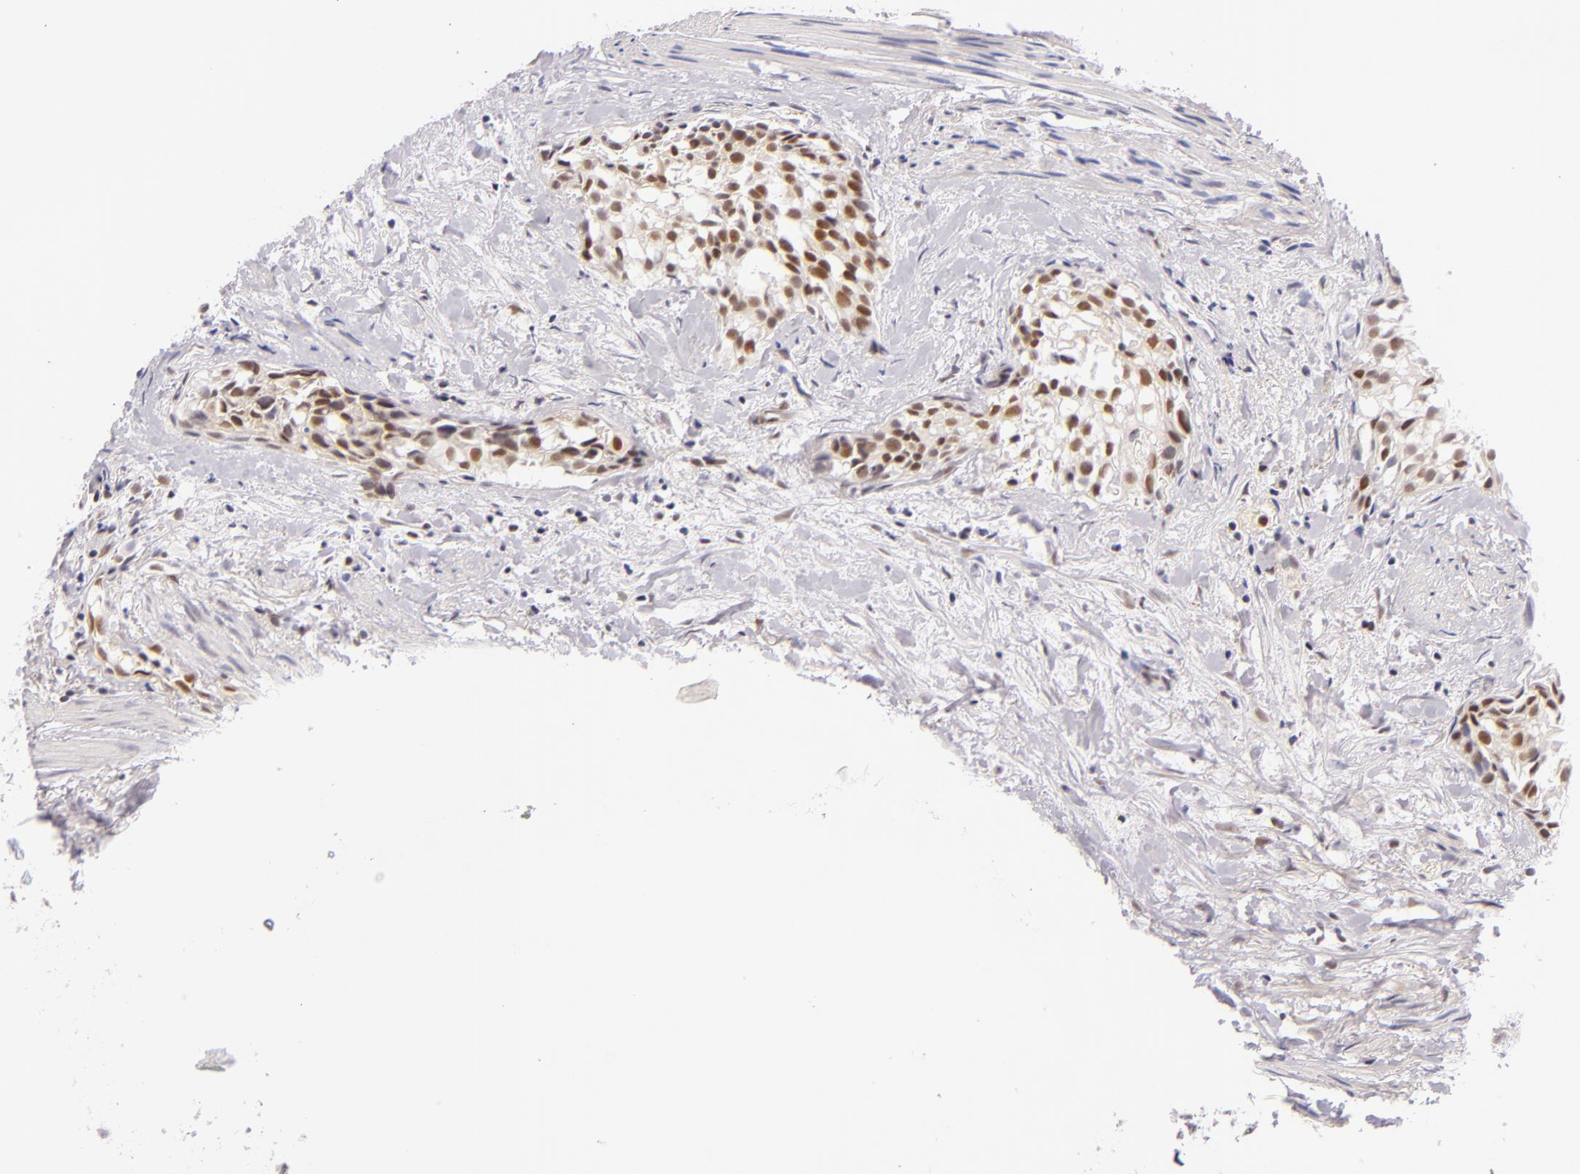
{"staining": {"intensity": "moderate", "quantity": "25%-75%", "location": "nuclear"}, "tissue": "urothelial cancer", "cell_type": "Tumor cells", "image_type": "cancer", "snomed": [{"axis": "morphology", "description": "Urothelial carcinoma, High grade"}, {"axis": "topography", "description": "Urinary bladder"}], "caption": "Tumor cells display medium levels of moderate nuclear expression in approximately 25%-75% of cells in urothelial cancer.", "gene": "BCL3", "patient": {"sex": "female", "age": 78}}